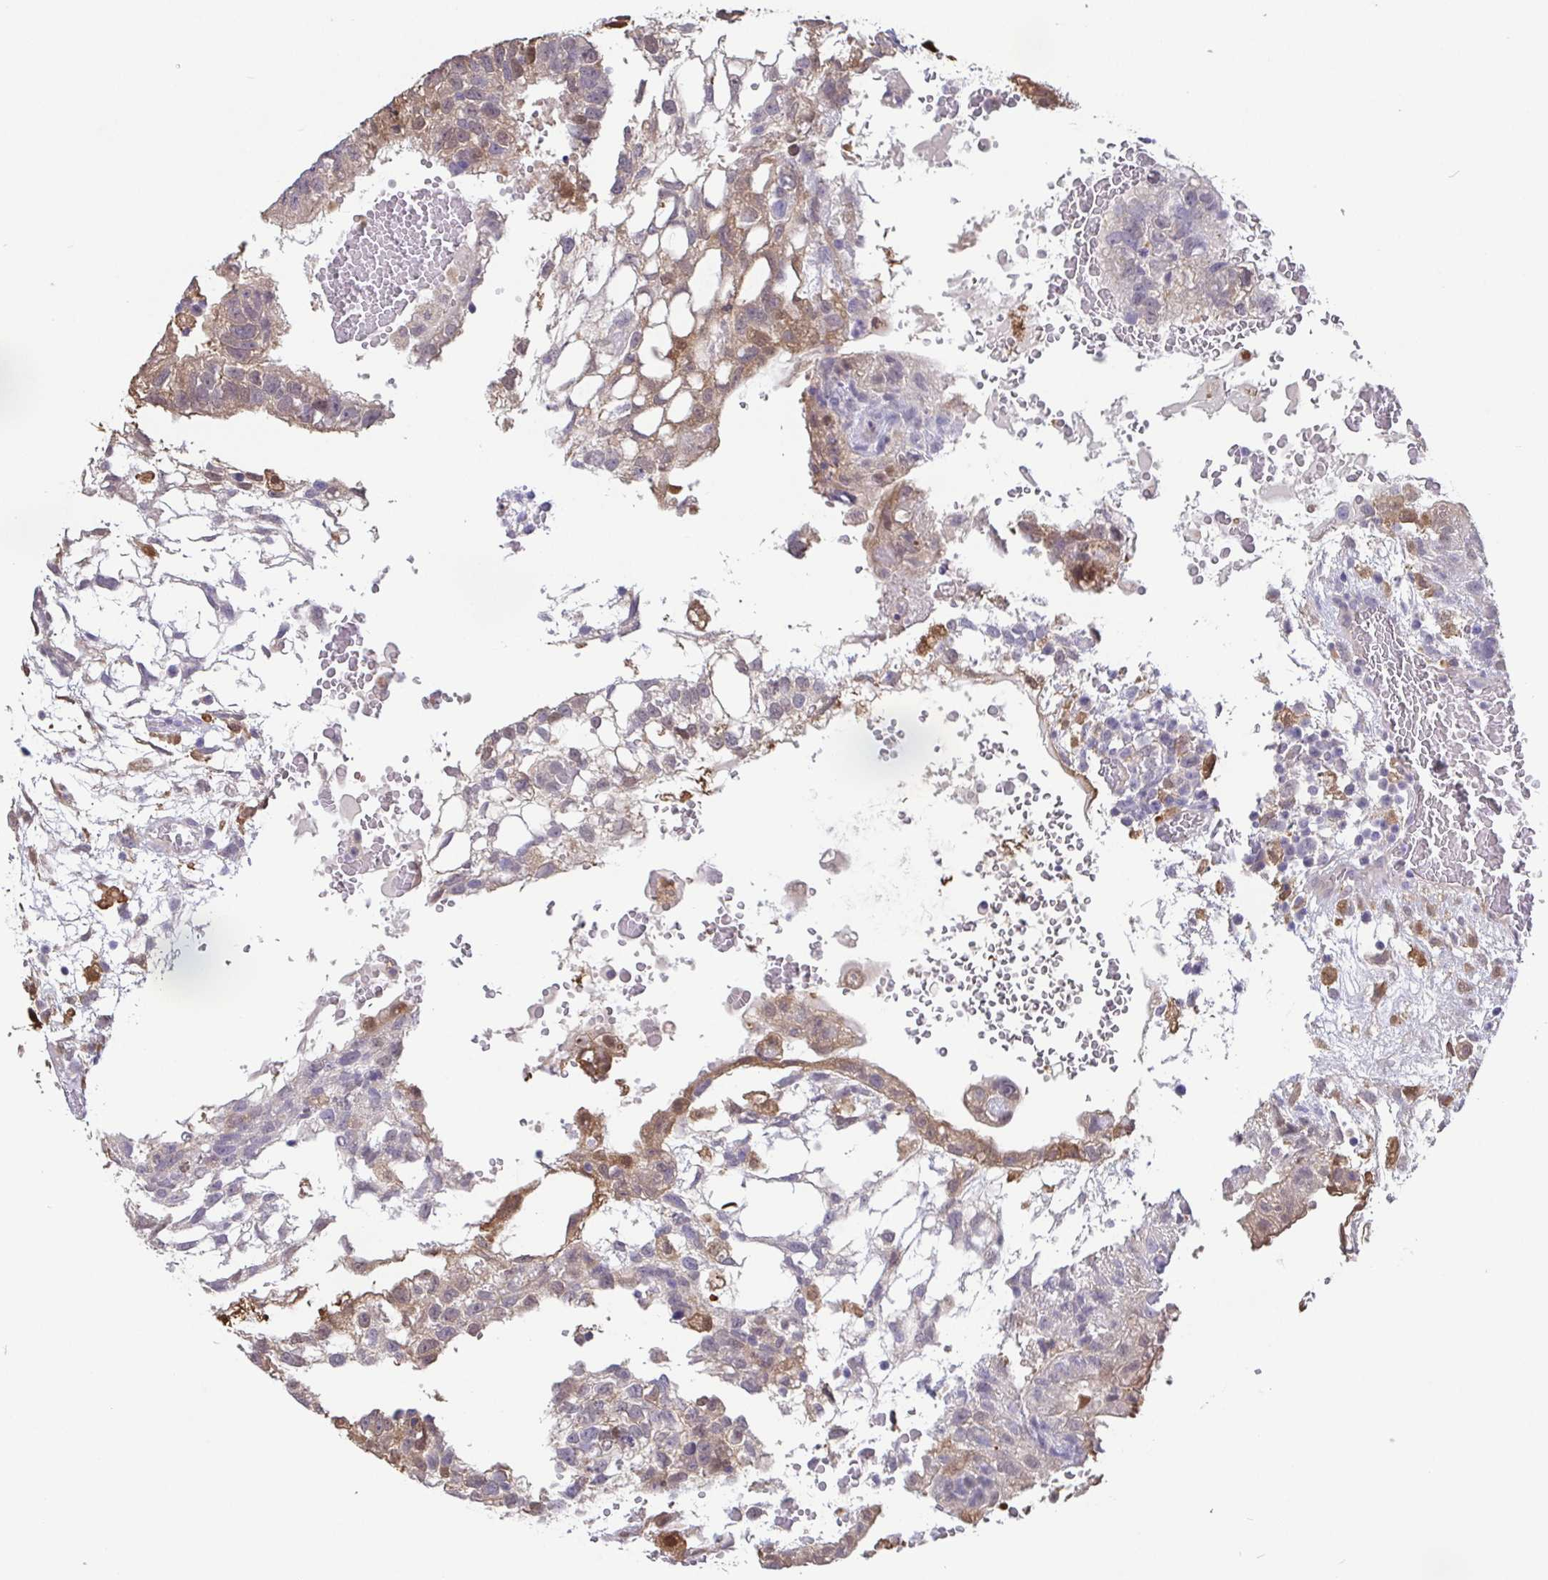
{"staining": {"intensity": "moderate", "quantity": "25%-75%", "location": "cytoplasmic/membranous"}, "tissue": "testis cancer", "cell_type": "Tumor cells", "image_type": "cancer", "snomed": [{"axis": "morphology", "description": "Carcinoma, Embryonal, NOS"}, {"axis": "topography", "description": "Testis"}], "caption": "Immunohistochemical staining of human testis cancer reveals moderate cytoplasmic/membranous protein expression in approximately 25%-75% of tumor cells.", "gene": "IDH1", "patient": {"sex": "male", "age": 32}}